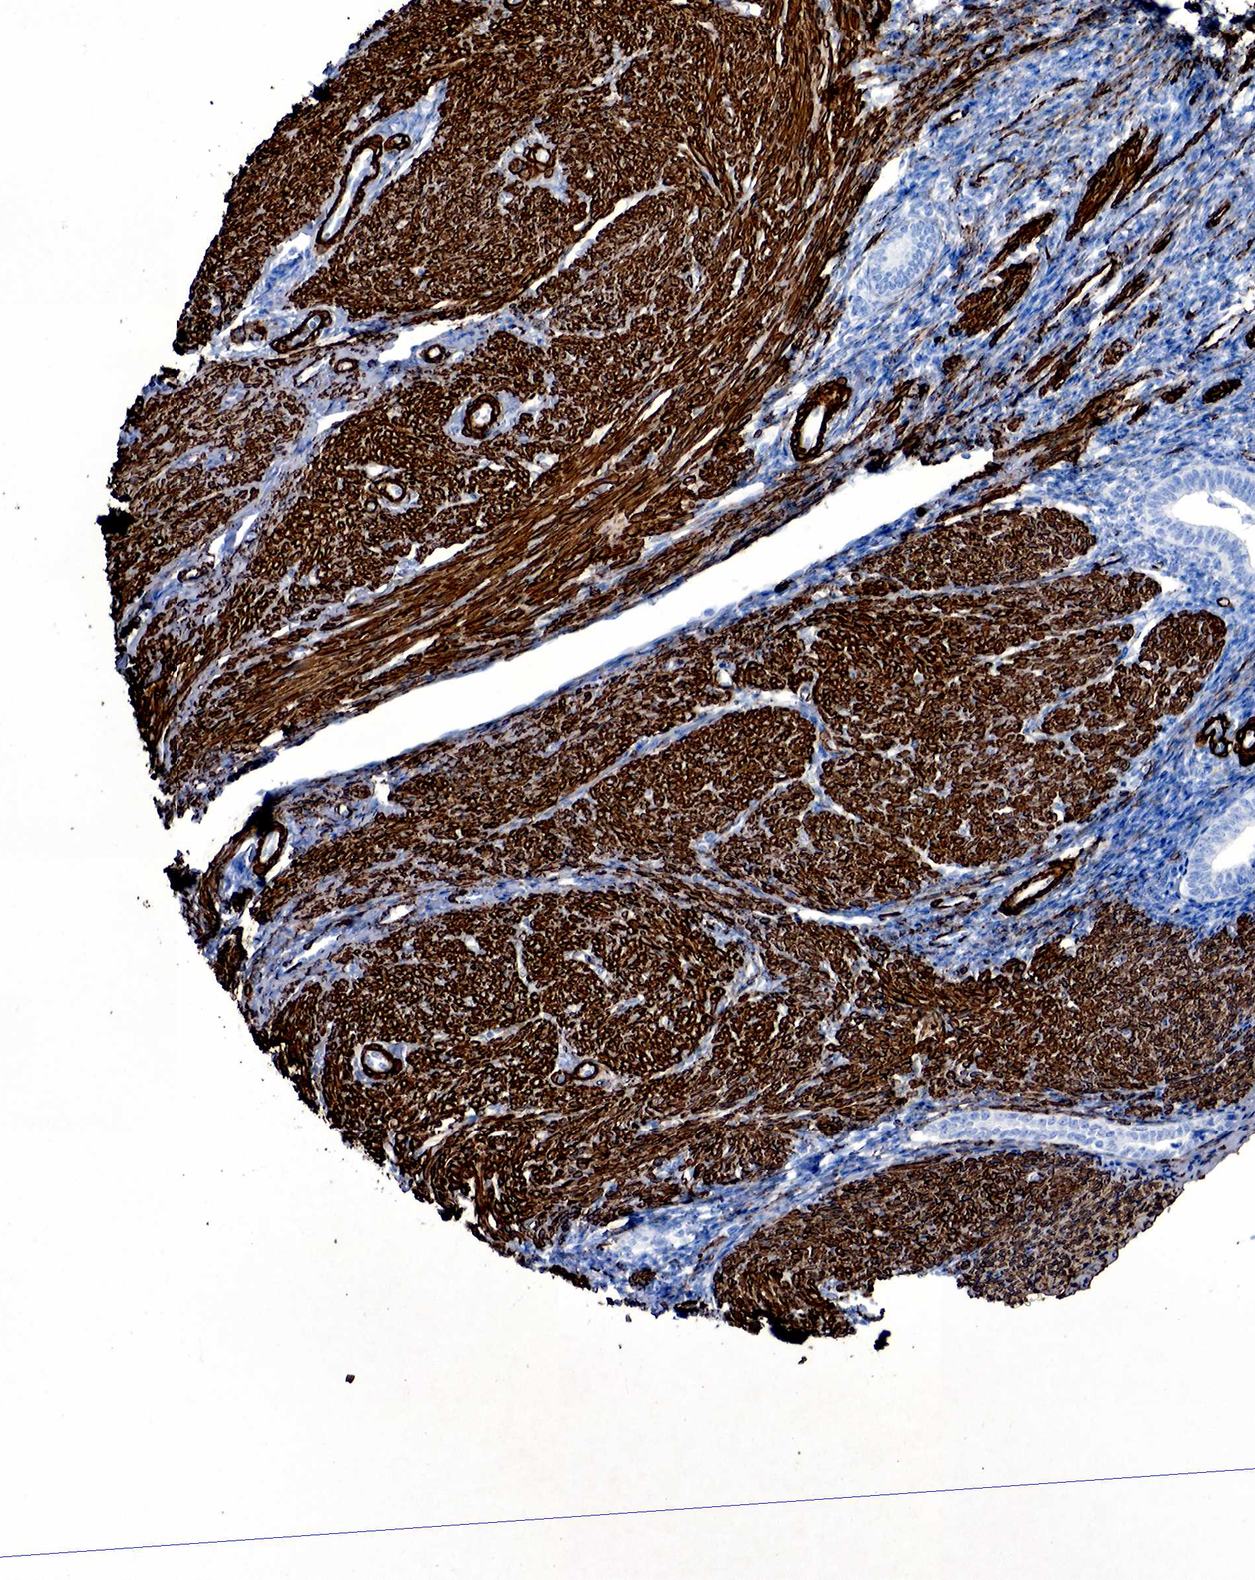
{"staining": {"intensity": "strong", "quantity": "25%-75%", "location": "cytoplasmic/membranous"}, "tissue": "endometrium", "cell_type": "Cells in endometrial stroma", "image_type": "normal", "snomed": [{"axis": "morphology", "description": "Normal tissue, NOS"}, {"axis": "topography", "description": "Endometrium"}], "caption": "Endometrium stained with a brown dye exhibits strong cytoplasmic/membranous positive expression in approximately 25%-75% of cells in endometrial stroma.", "gene": "ACTA2", "patient": {"sex": "female", "age": 52}}